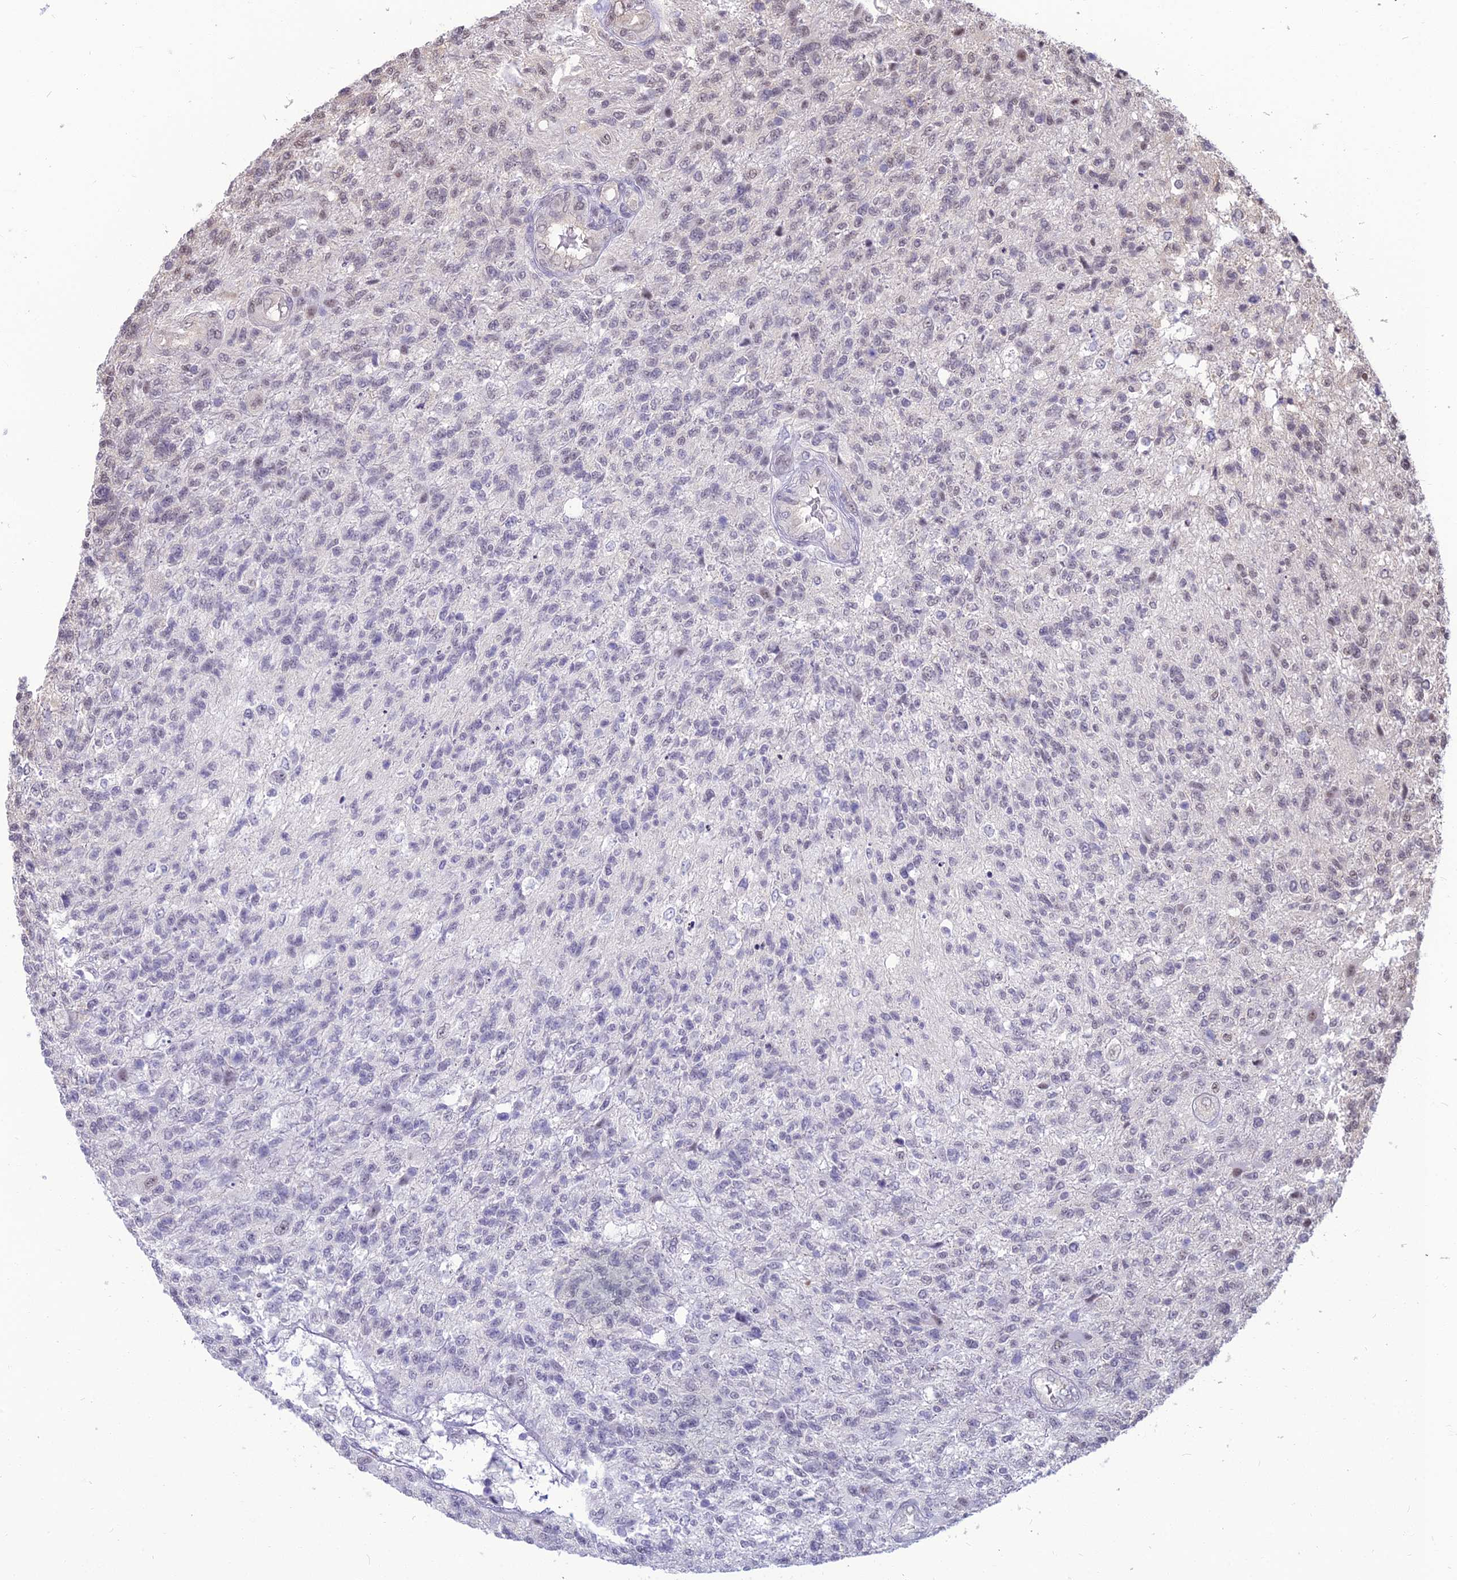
{"staining": {"intensity": "weak", "quantity": "<25%", "location": "nuclear"}, "tissue": "glioma", "cell_type": "Tumor cells", "image_type": "cancer", "snomed": [{"axis": "morphology", "description": "Glioma, malignant, High grade"}, {"axis": "topography", "description": "Brain"}], "caption": "DAB immunohistochemical staining of human glioma reveals no significant staining in tumor cells.", "gene": "SRSF7", "patient": {"sex": "male", "age": 56}}